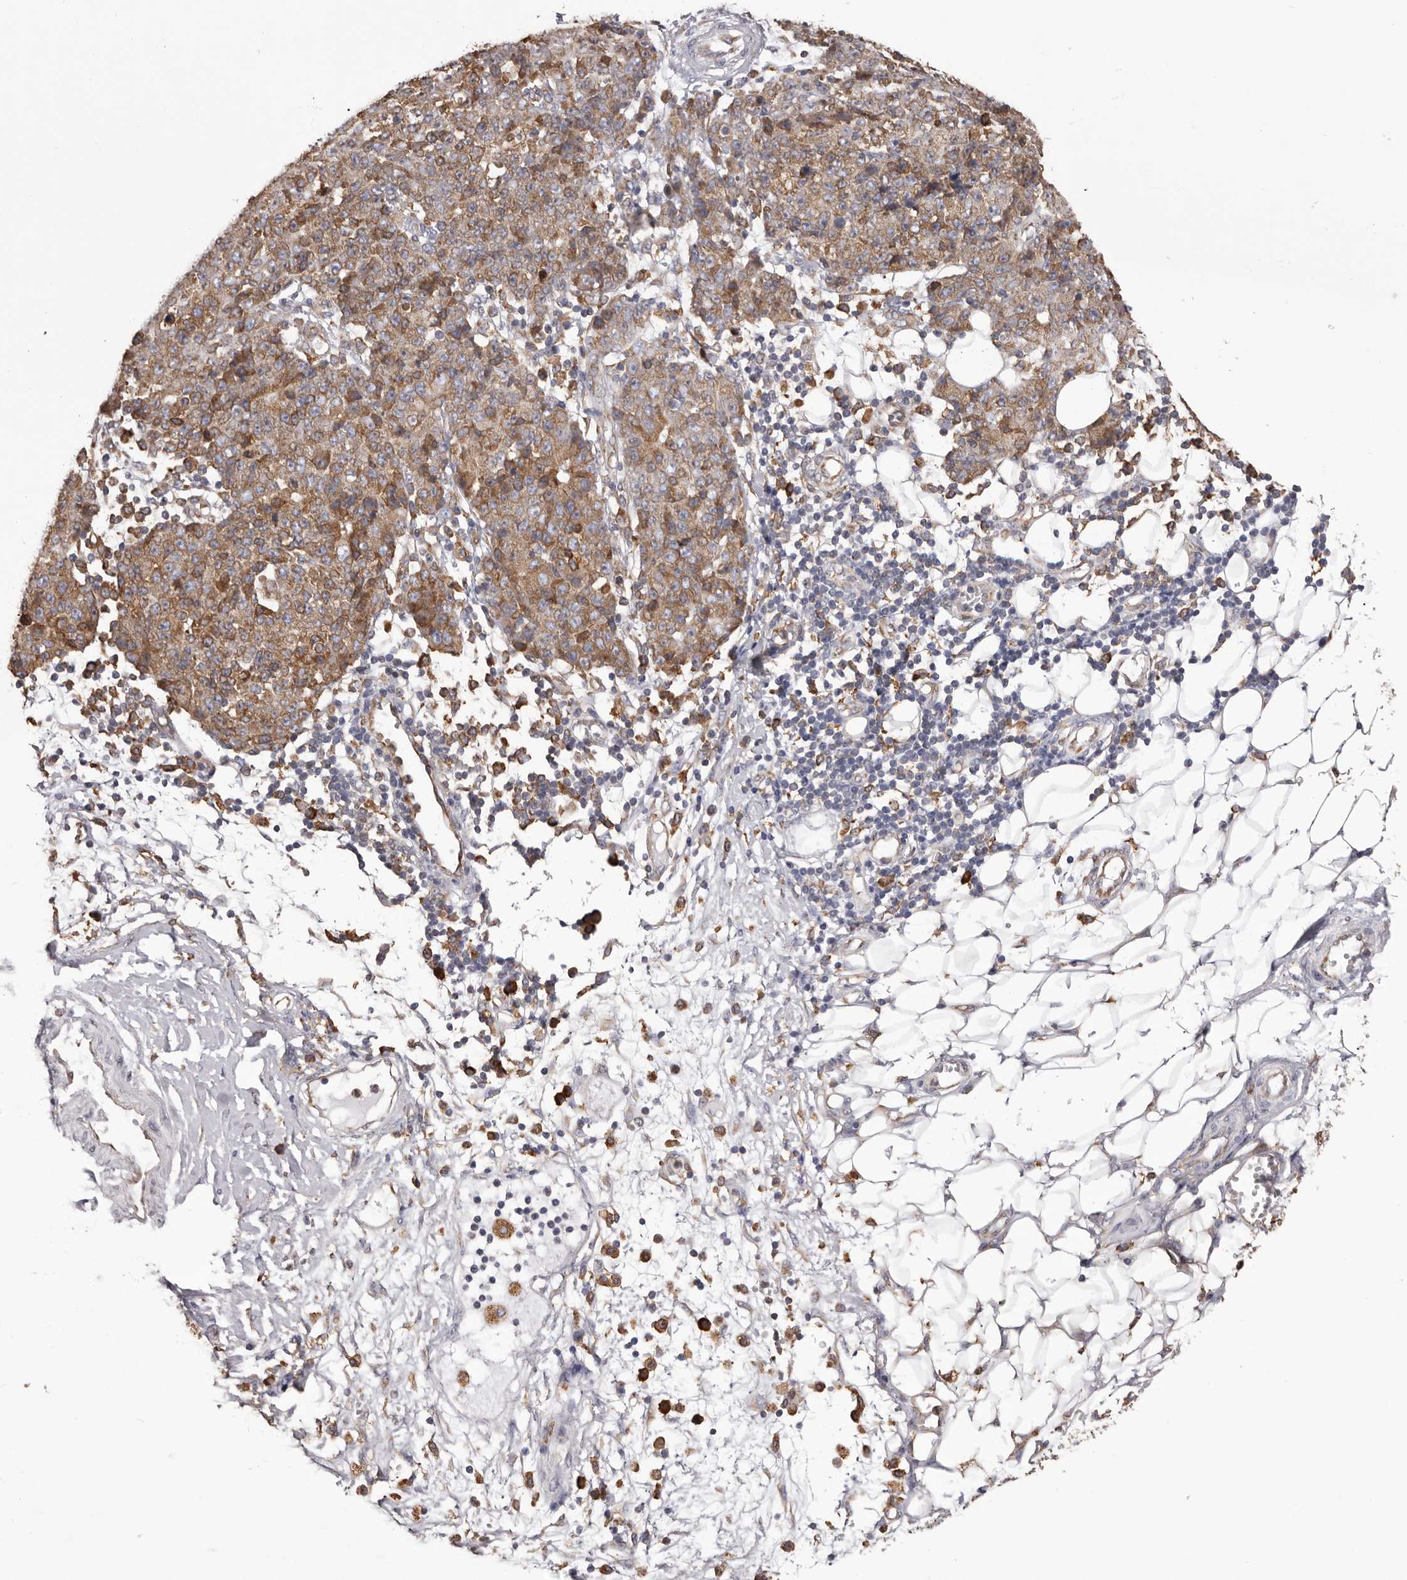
{"staining": {"intensity": "moderate", "quantity": ">75%", "location": "cytoplasmic/membranous"}, "tissue": "ovarian cancer", "cell_type": "Tumor cells", "image_type": "cancer", "snomed": [{"axis": "morphology", "description": "Carcinoma, endometroid"}, {"axis": "topography", "description": "Ovary"}], "caption": "Immunohistochemical staining of human ovarian cancer (endometroid carcinoma) reveals moderate cytoplasmic/membranous protein positivity in approximately >75% of tumor cells.", "gene": "QRSL1", "patient": {"sex": "female", "age": 42}}